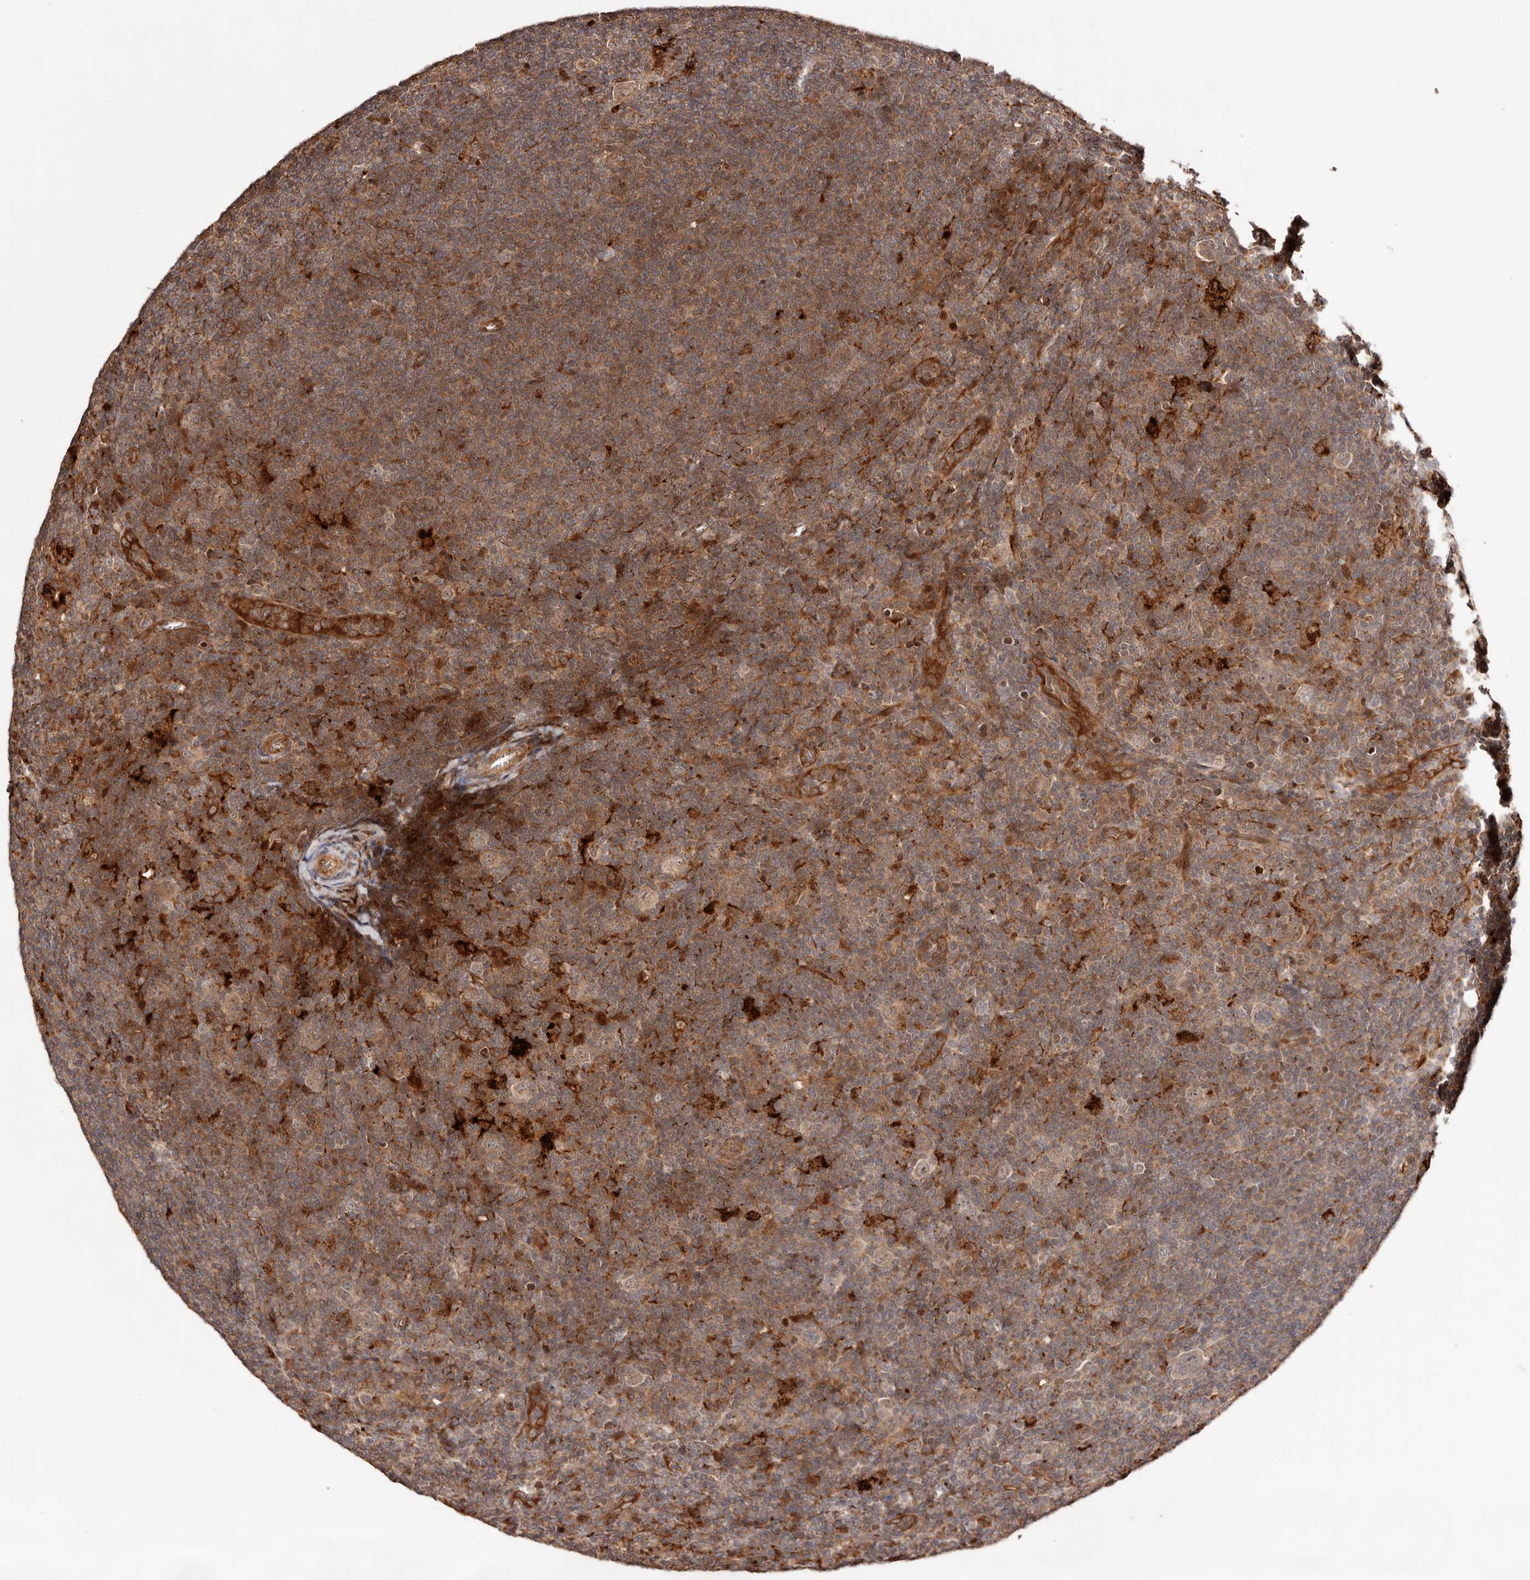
{"staining": {"intensity": "moderate", "quantity": ">75%", "location": "cytoplasmic/membranous,nuclear"}, "tissue": "lymphoma", "cell_type": "Tumor cells", "image_type": "cancer", "snomed": [{"axis": "morphology", "description": "Hodgkin's disease, NOS"}, {"axis": "topography", "description": "Lymph node"}], "caption": "Lymphoma tissue demonstrates moderate cytoplasmic/membranous and nuclear staining in approximately >75% of tumor cells, visualized by immunohistochemistry.", "gene": "PTPN22", "patient": {"sex": "female", "age": 57}}